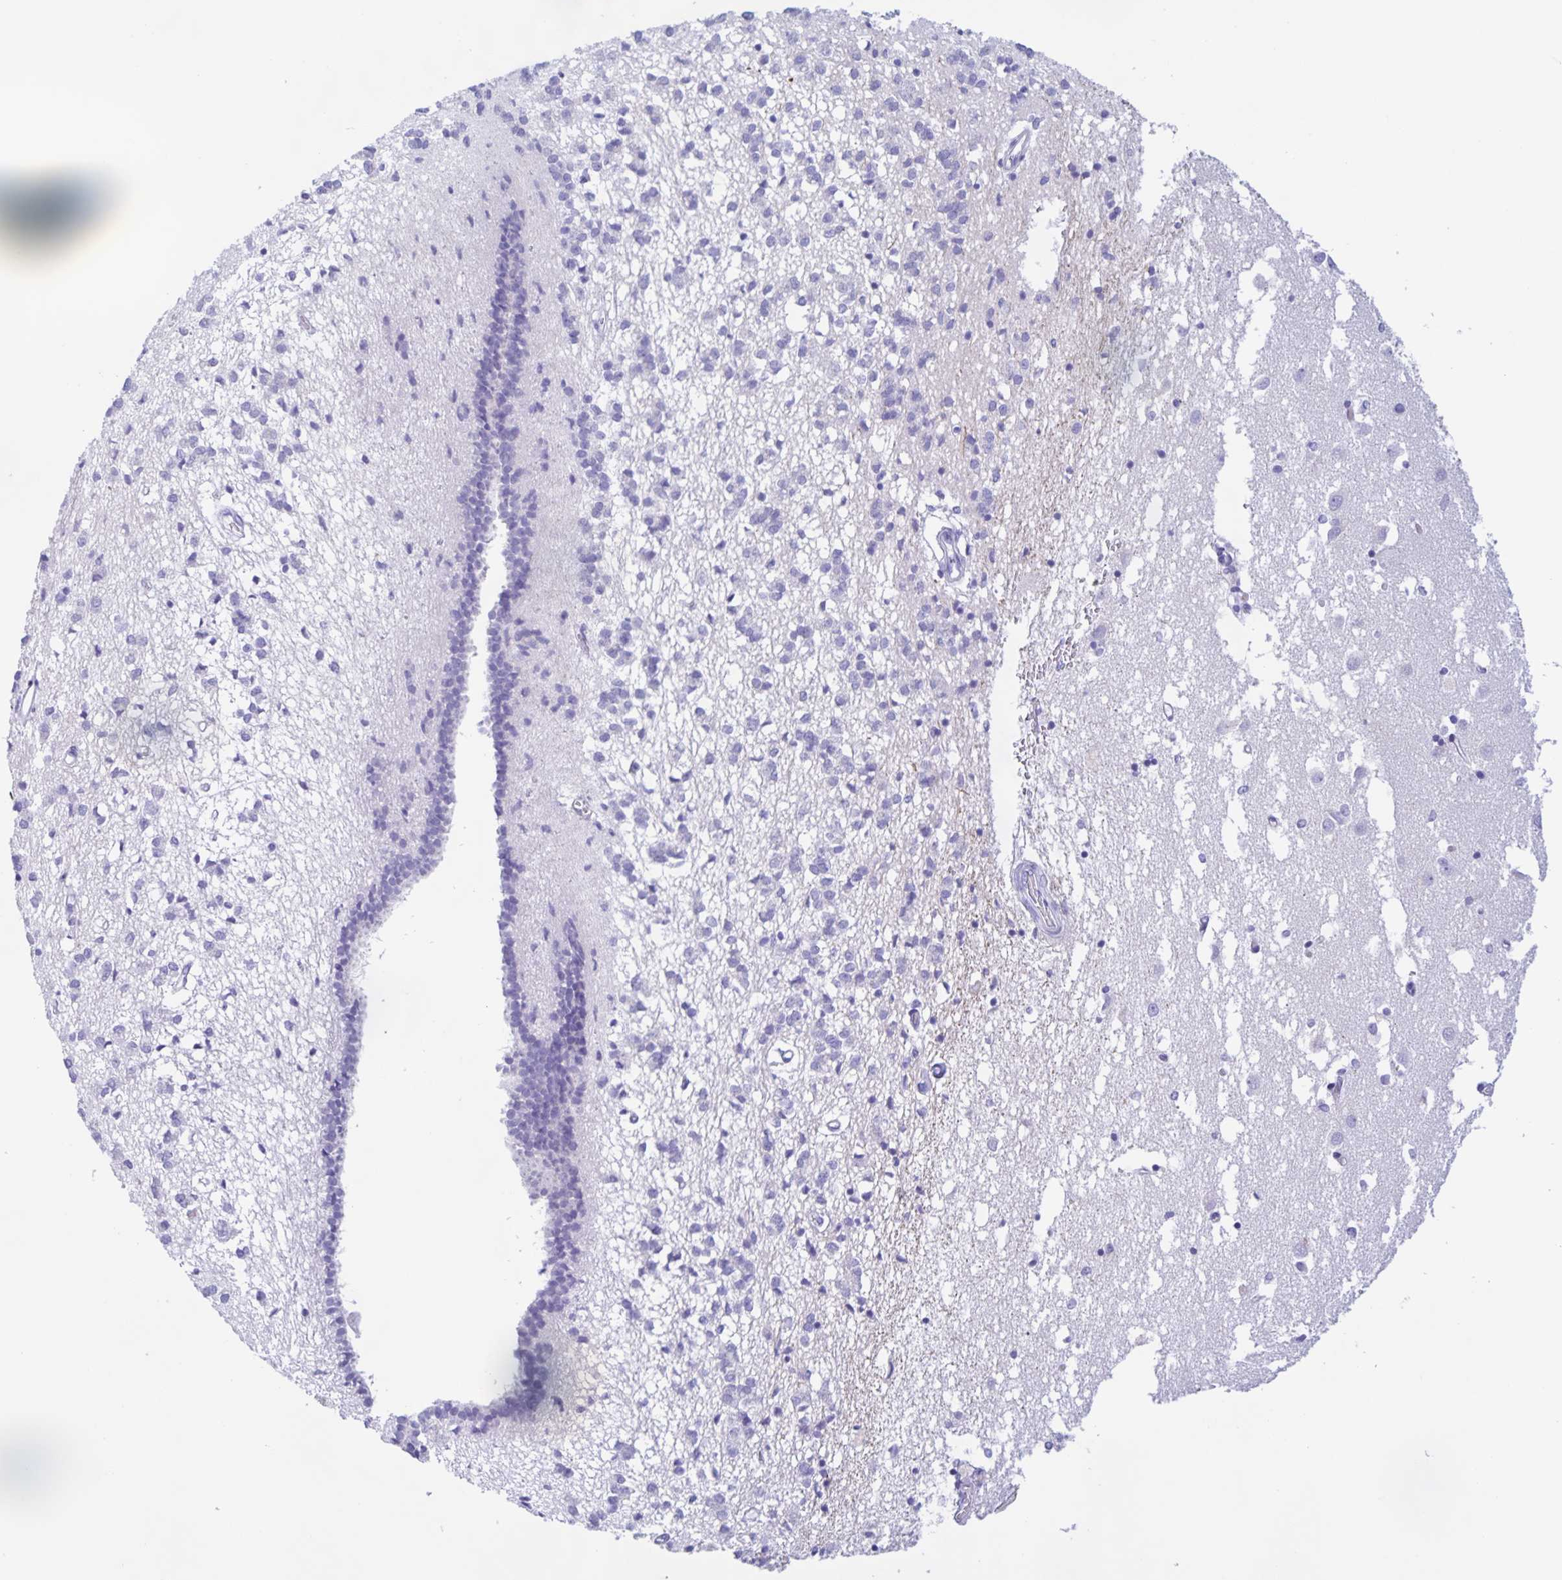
{"staining": {"intensity": "negative", "quantity": "none", "location": "none"}, "tissue": "caudate", "cell_type": "Glial cells", "image_type": "normal", "snomed": [{"axis": "morphology", "description": "Normal tissue, NOS"}, {"axis": "topography", "description": "Lateral ventricle wall"}], "caption": "Glial cells show no significant protein expression in benign caudate. (Brightfield microscopy of DAB (3,3'-diaminobenzidine) IHC at high magnification).", "gene": "CATSPER4", "patient": {"sex": "male", "age": 70}}